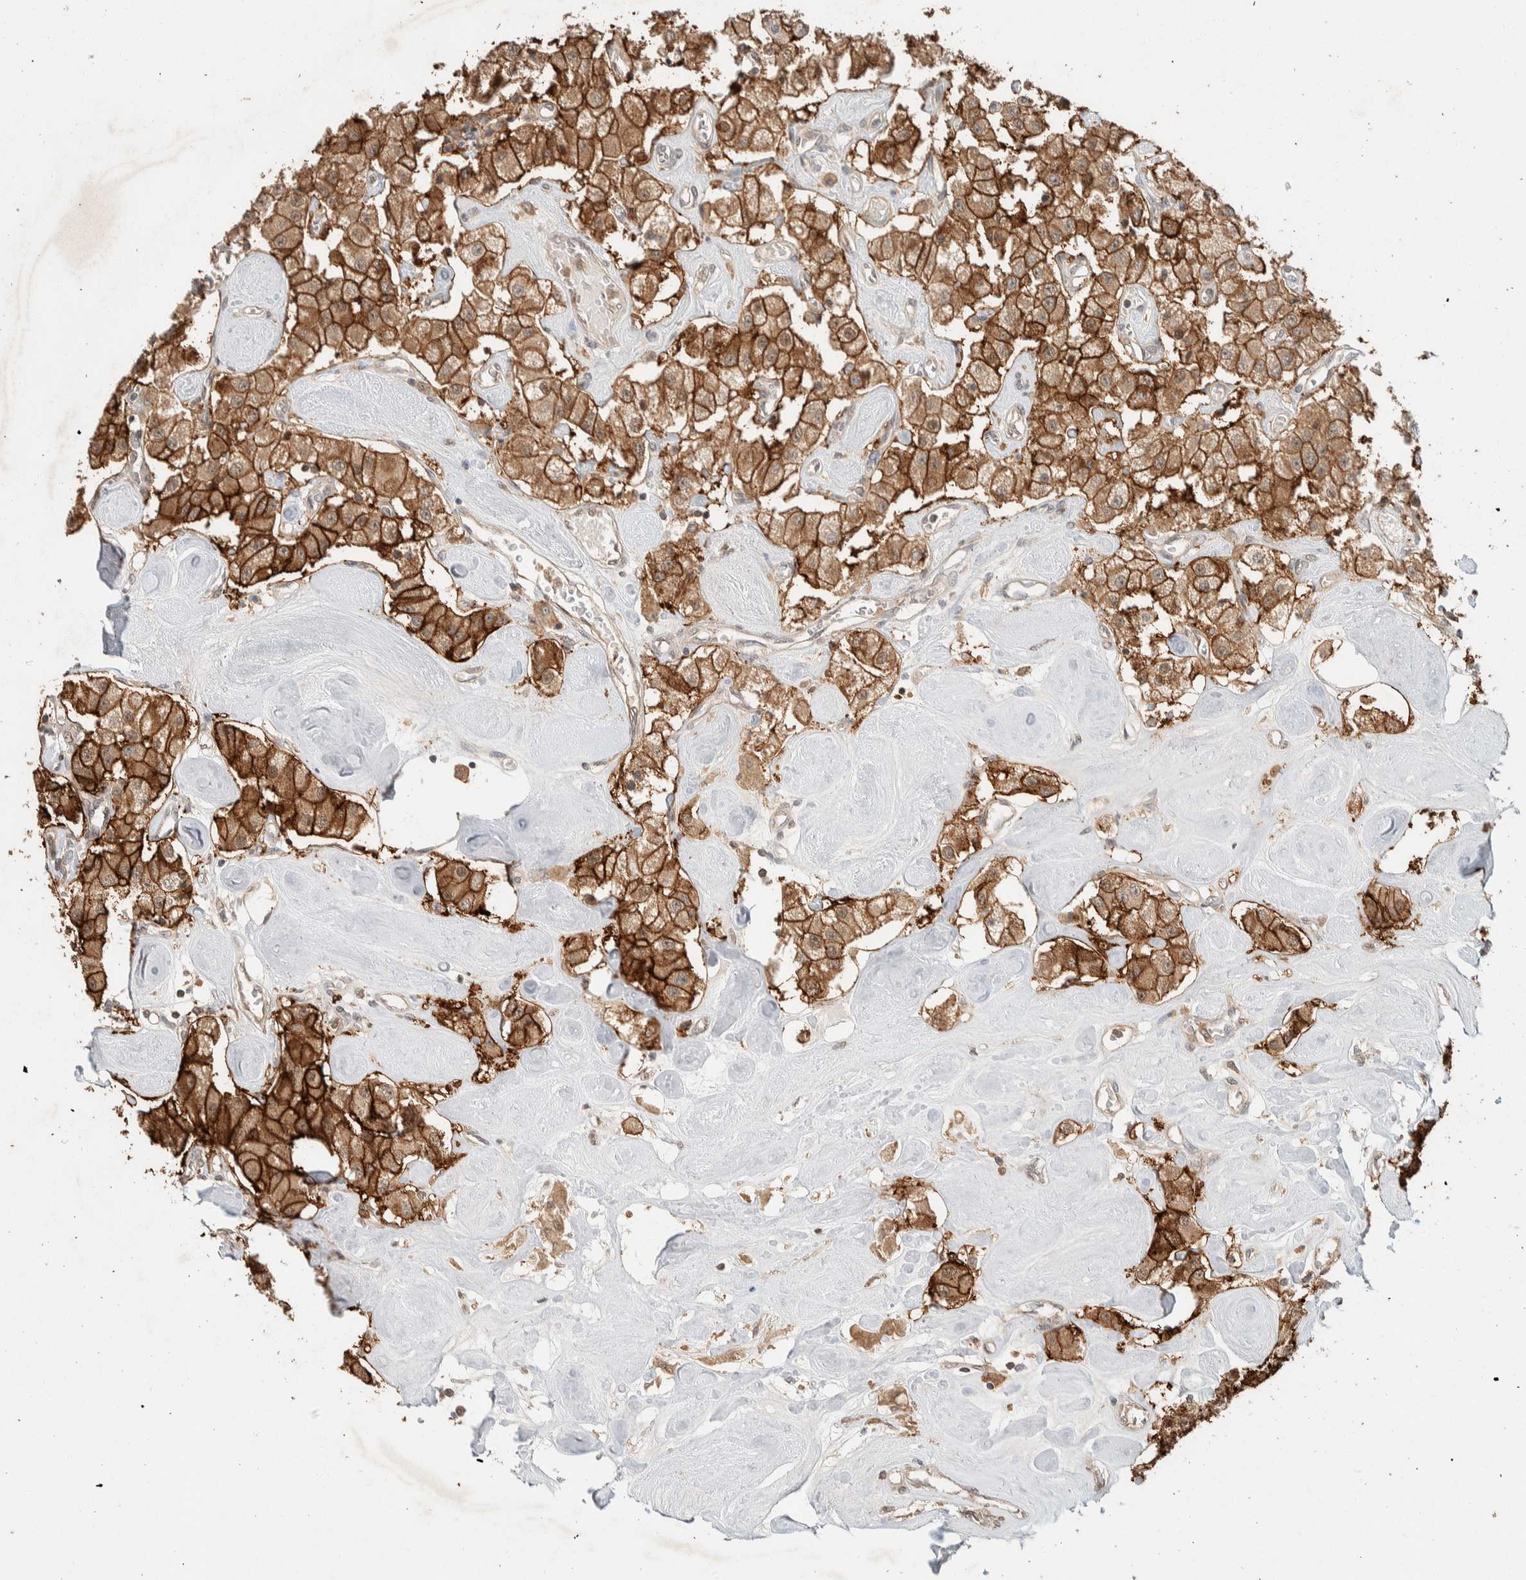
{"staining": {"intensity": "strong", "quantity": "25%-75%", "location": "cytoplasmic/membranous"}, "tissue": "carcinoid", "cell_type": "Tumor cells", "image_type": "cancer", "snomed": [{"axis": "morphology", "description": "Carcinoid, malignant, NOS"}, {"axis": "topography", "description": "Pancreas"}], "caption": "Carcinoid stained with a brown dye reveals strong cytoplasmic/membranous positive staining in about 25%-75% of tumor cells.", "gene": "ZNF567", "patient": {"sex": "male", "age": 41}}